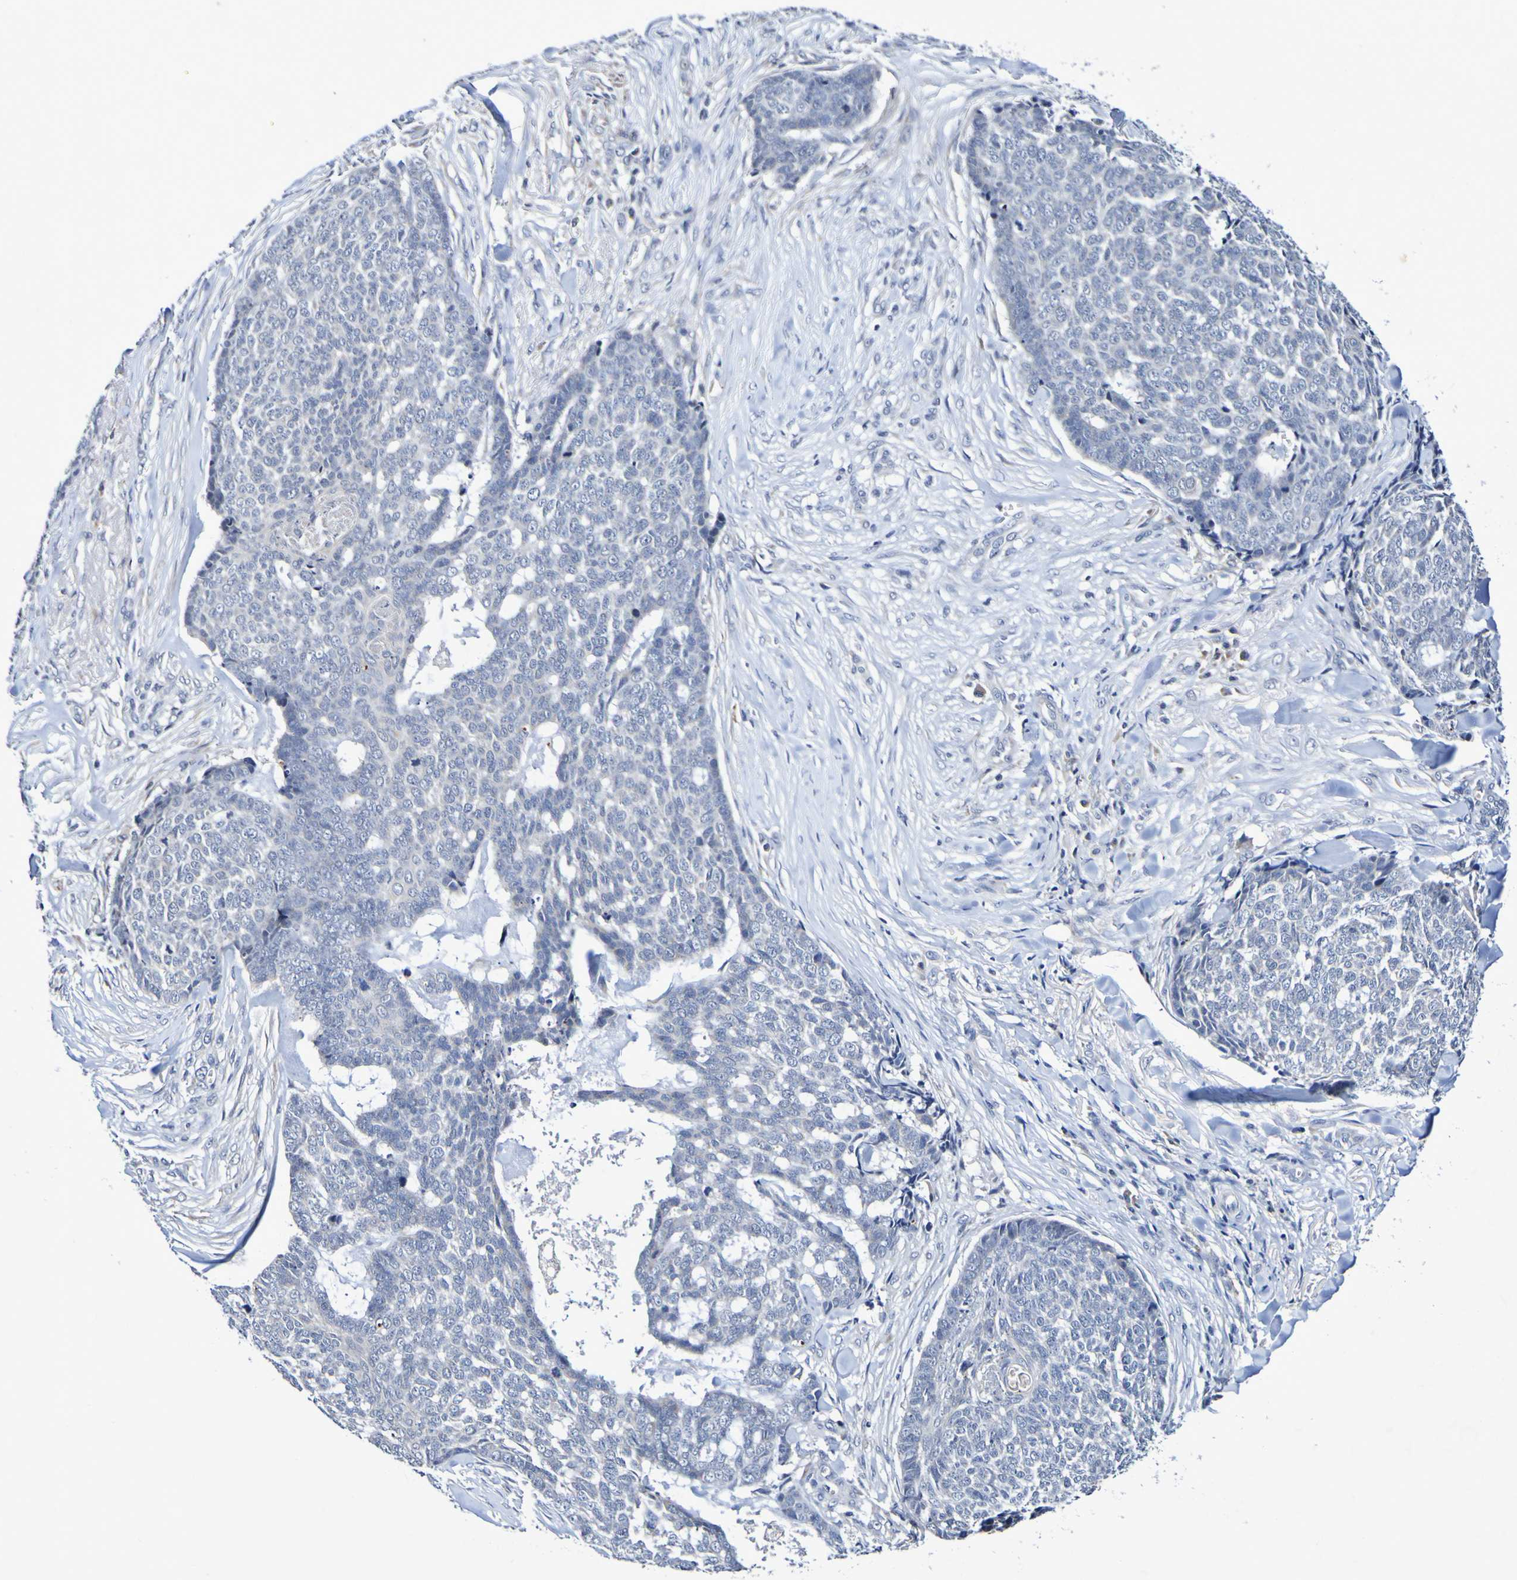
{"staining": {"intensity": "negative", "quantity": "none", "location": "none"}, "tissue": "skin cancer", "cell_type": "Tumor cells", "image_type": "cancer", "snomed": [{"axis": "morphology", "description": "Basal cell carcinoma"}, {"axis": "topography", "description": "Skin"}], "caption": "Immunohistochemical staining of human skin basal cell carcinoma demonstrates no significant staining in tumor cells. (DAB IHC with hematoxylin counter stain).", "gene": "PTP4A2", "patient": {"sex": "male", "age": 84}}